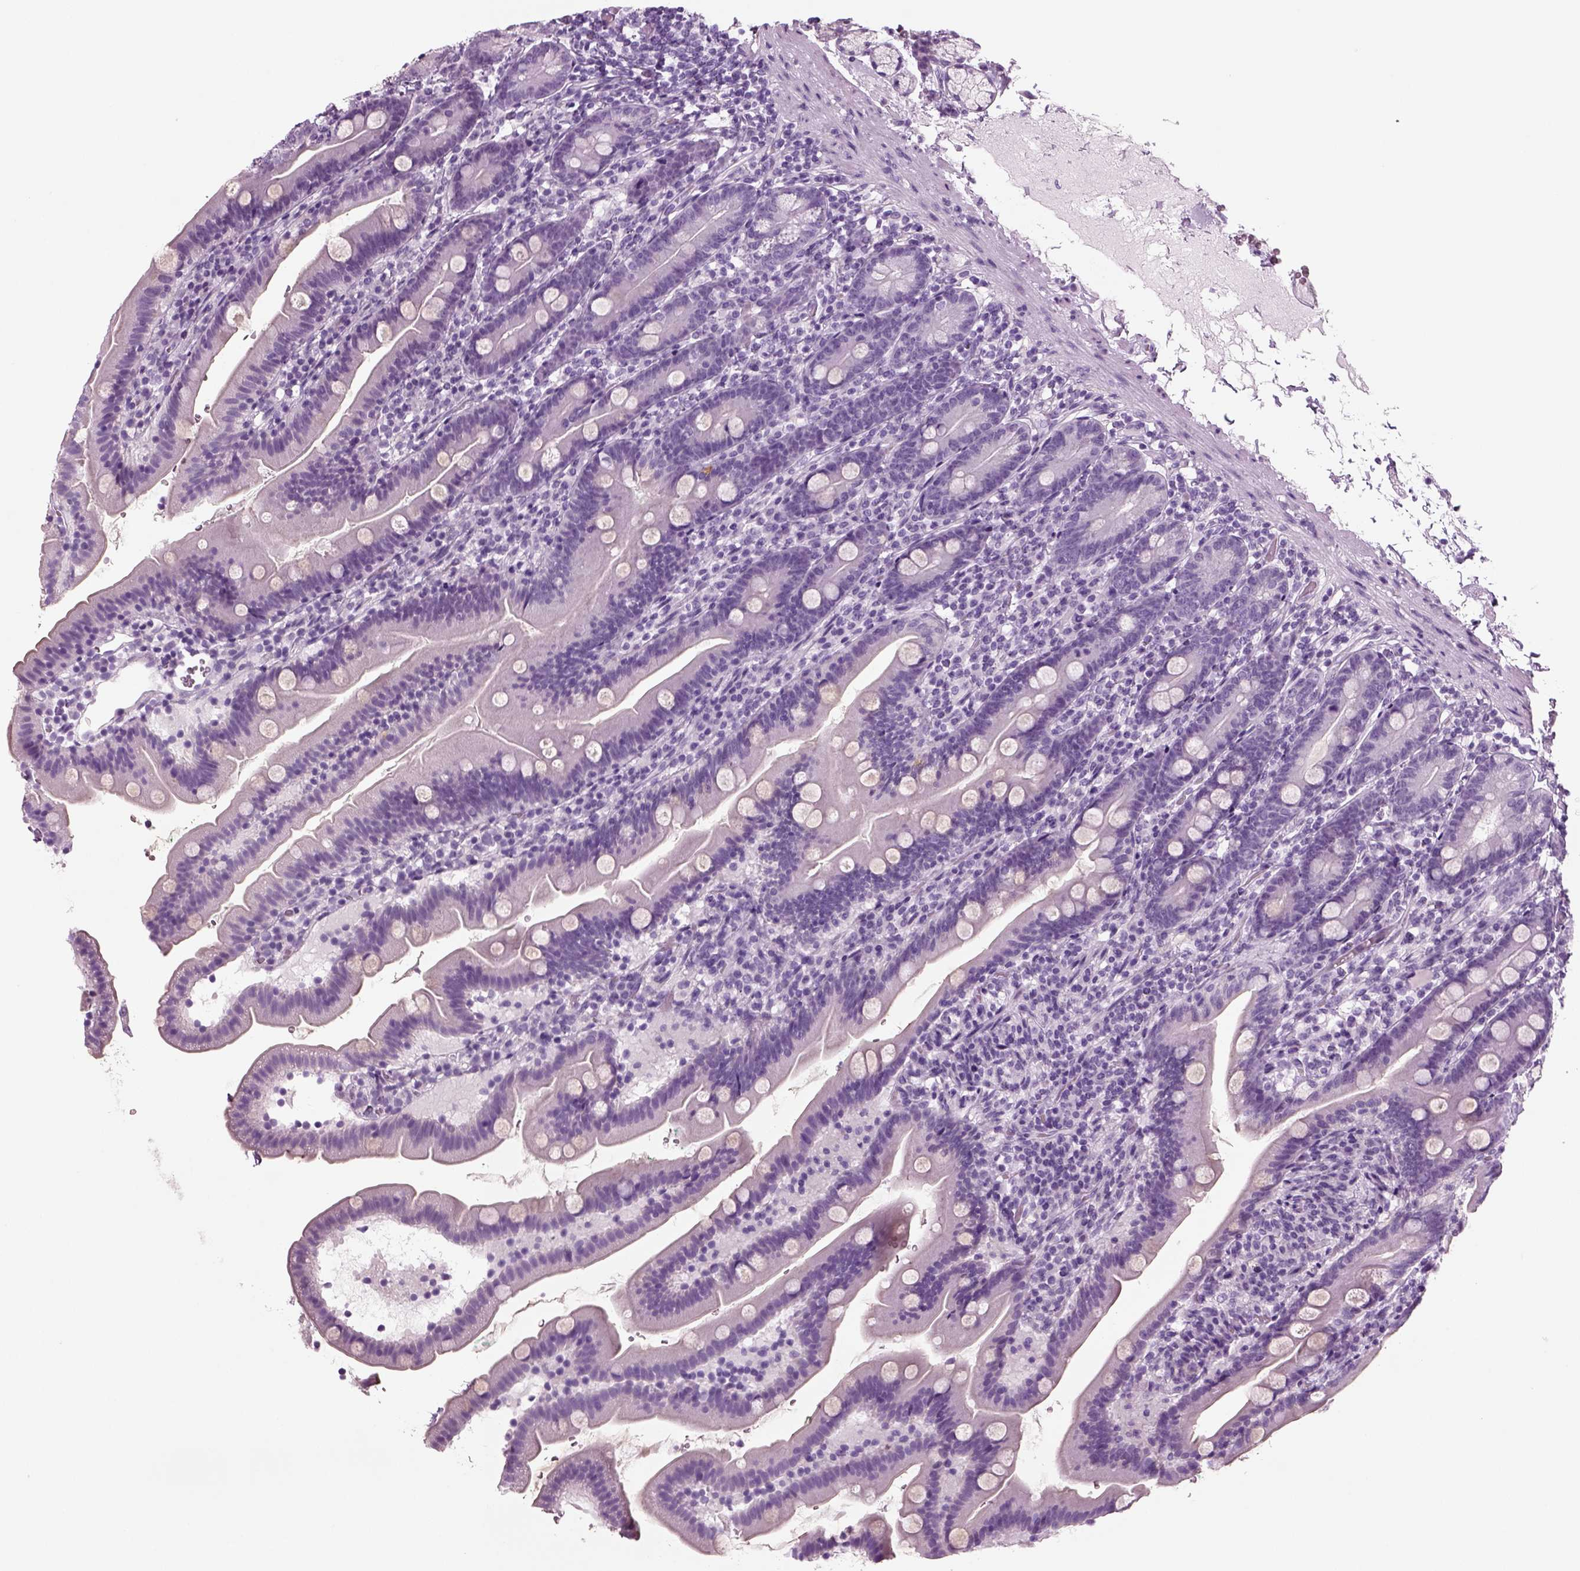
{"staining": {"intensity": "negative", "quantity": "none", "location": "none"}, "tissue": "duodenum", "cell_type": "Glandular cells", "image_type": "normal", "snomed": [{"axis": "morphology", "description": "Normal tissue, NOS"}, {"axis": "topography", "description": "Duodenum"}], "caption": "This is an immunohistochemistry (IHC) photomicrograph of unremarkable duodenum. There is no staining in glandular cells.", "gene": "CRABP1", "patient": {"sex": "female", "age": 67}}